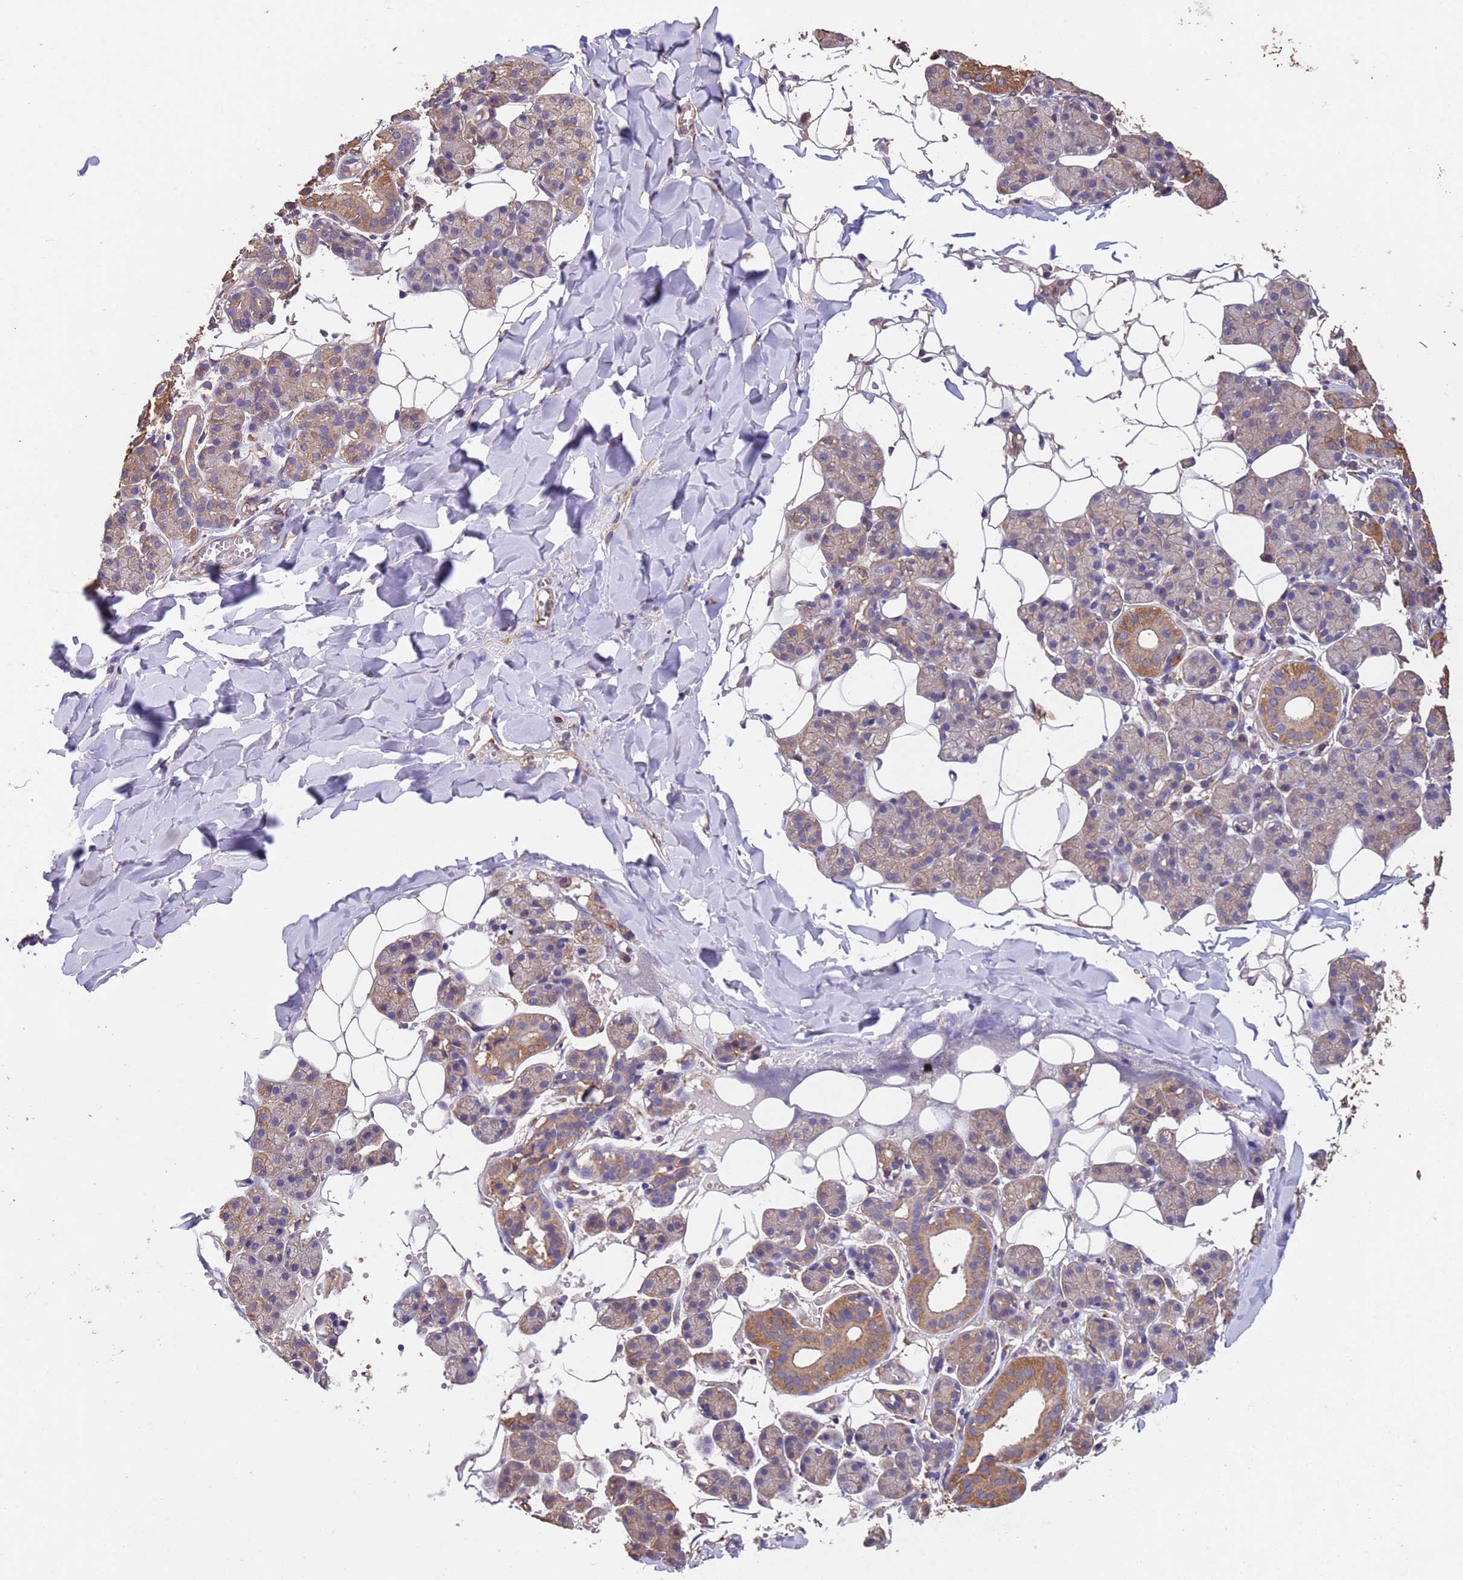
{"staining": {"intensity": "moderate", "quantity": "25%-75%", "location": "cytoplasmic/membranous"}, "tissue": "salivary gland", "cell_type": "Glandular cells", "image_type": "normal", "snomed": [{"axis": "morphology", "description": "Normal tissue, NOS"}, {"axis": "topography", "description": "Salivary gland"}], "caption": "The image exhibits immunohistochemical staining of benign salivary gland. There is moderate cytoplasmic/membranous expression is appreciated in approximately 25%-75% of glandular cells. (DAB (3,3'-diaminobenzidine) = brown stain, brightfield microscopy at high magnification).", "gene": "MTX3", "patient": {"sex": "female", "age": 33}}